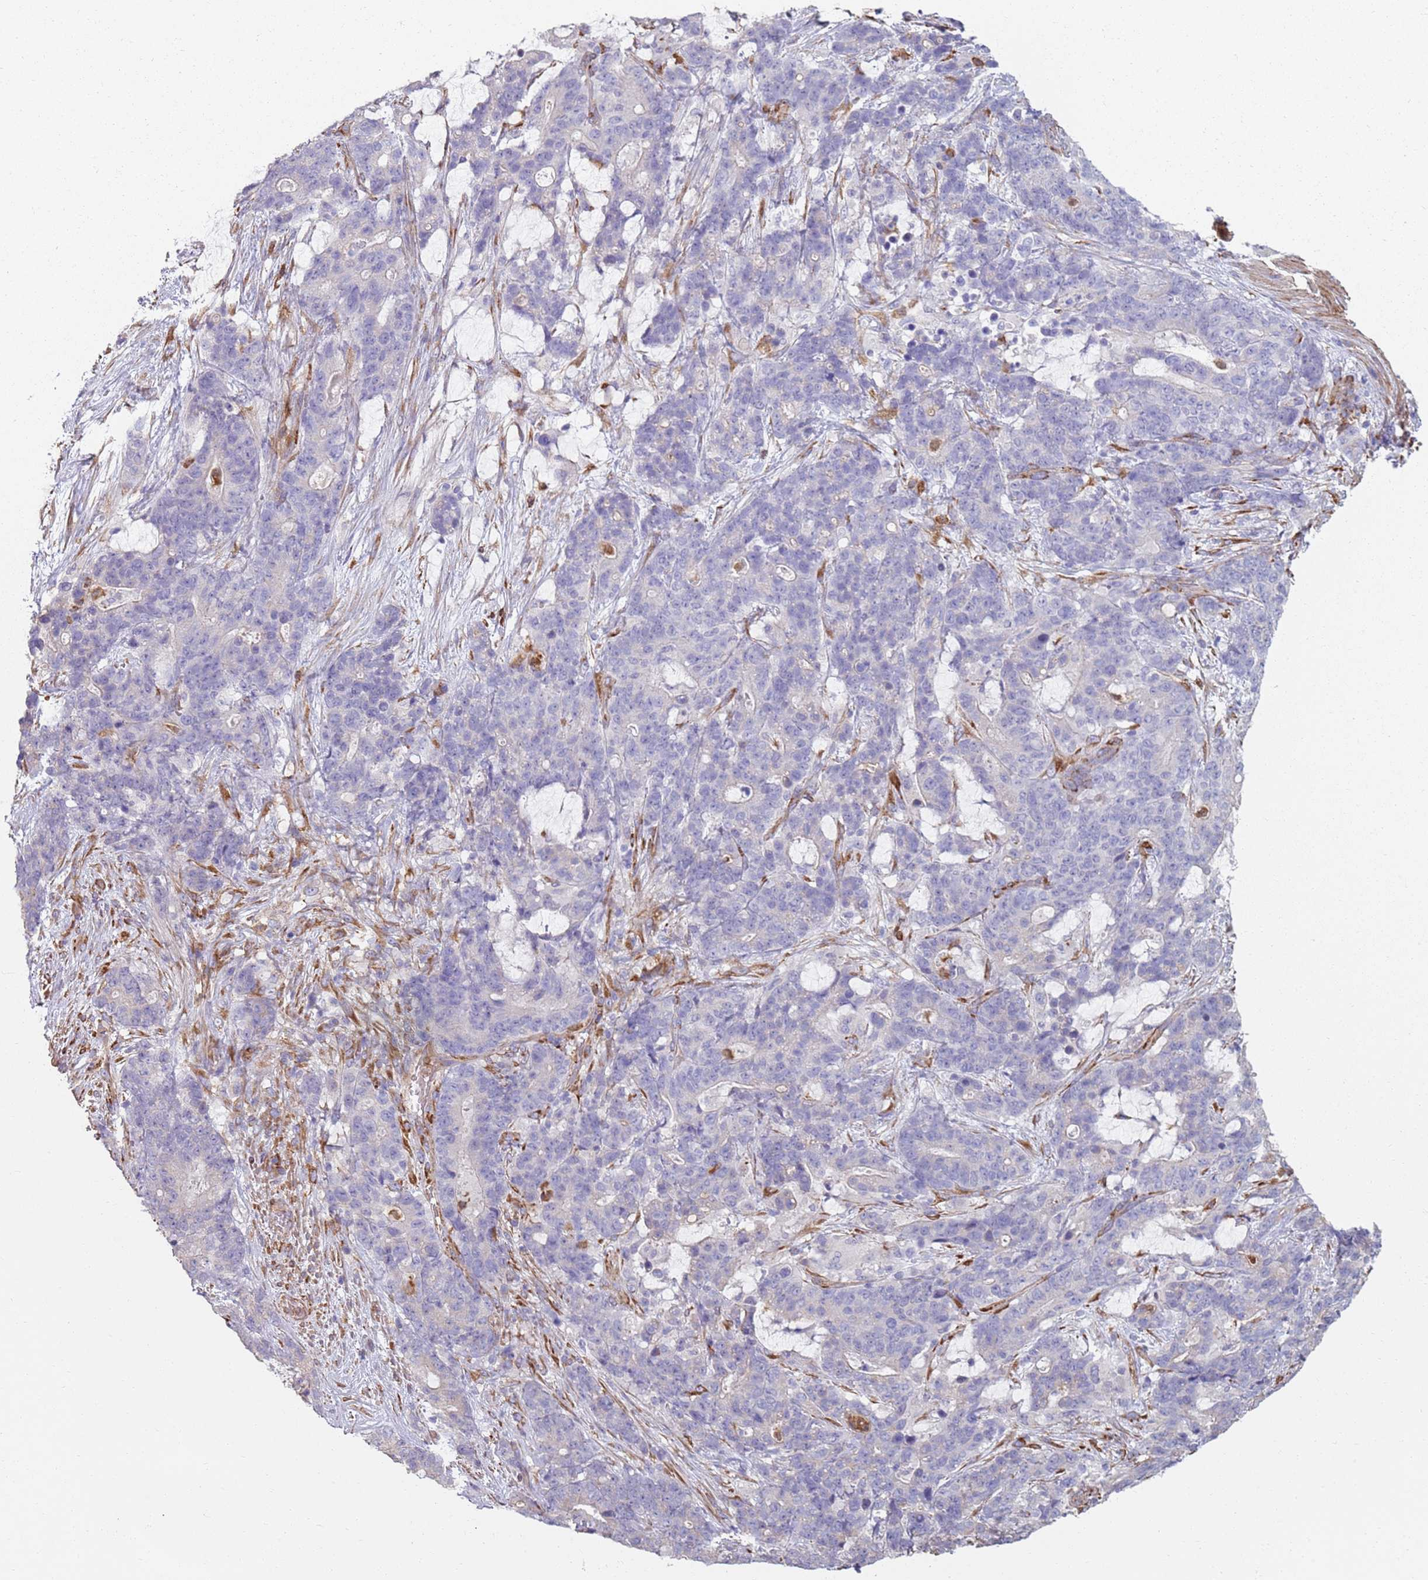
{"staining": {"intensity": "negative", "quantity": "none", "location": "none"}, "tissue": "stomach cancer", "cell_type": "Tumor cells", "image_type": "cancer", "snomed": [{"axis": "morphology", "description": "Normal tissue, NOS"}, {"axis": "morphology", "description": "Adenocarcinoma, NOS"}, {"axis": "topography", "description": "Stomach"}], "caption": "Immunohistochemistry of adenocarcinoma (stomach) exhibits no positivity in tumor cells.", "gene": "PHLPP2", "patient": {"sex": "female", "age": 64}}